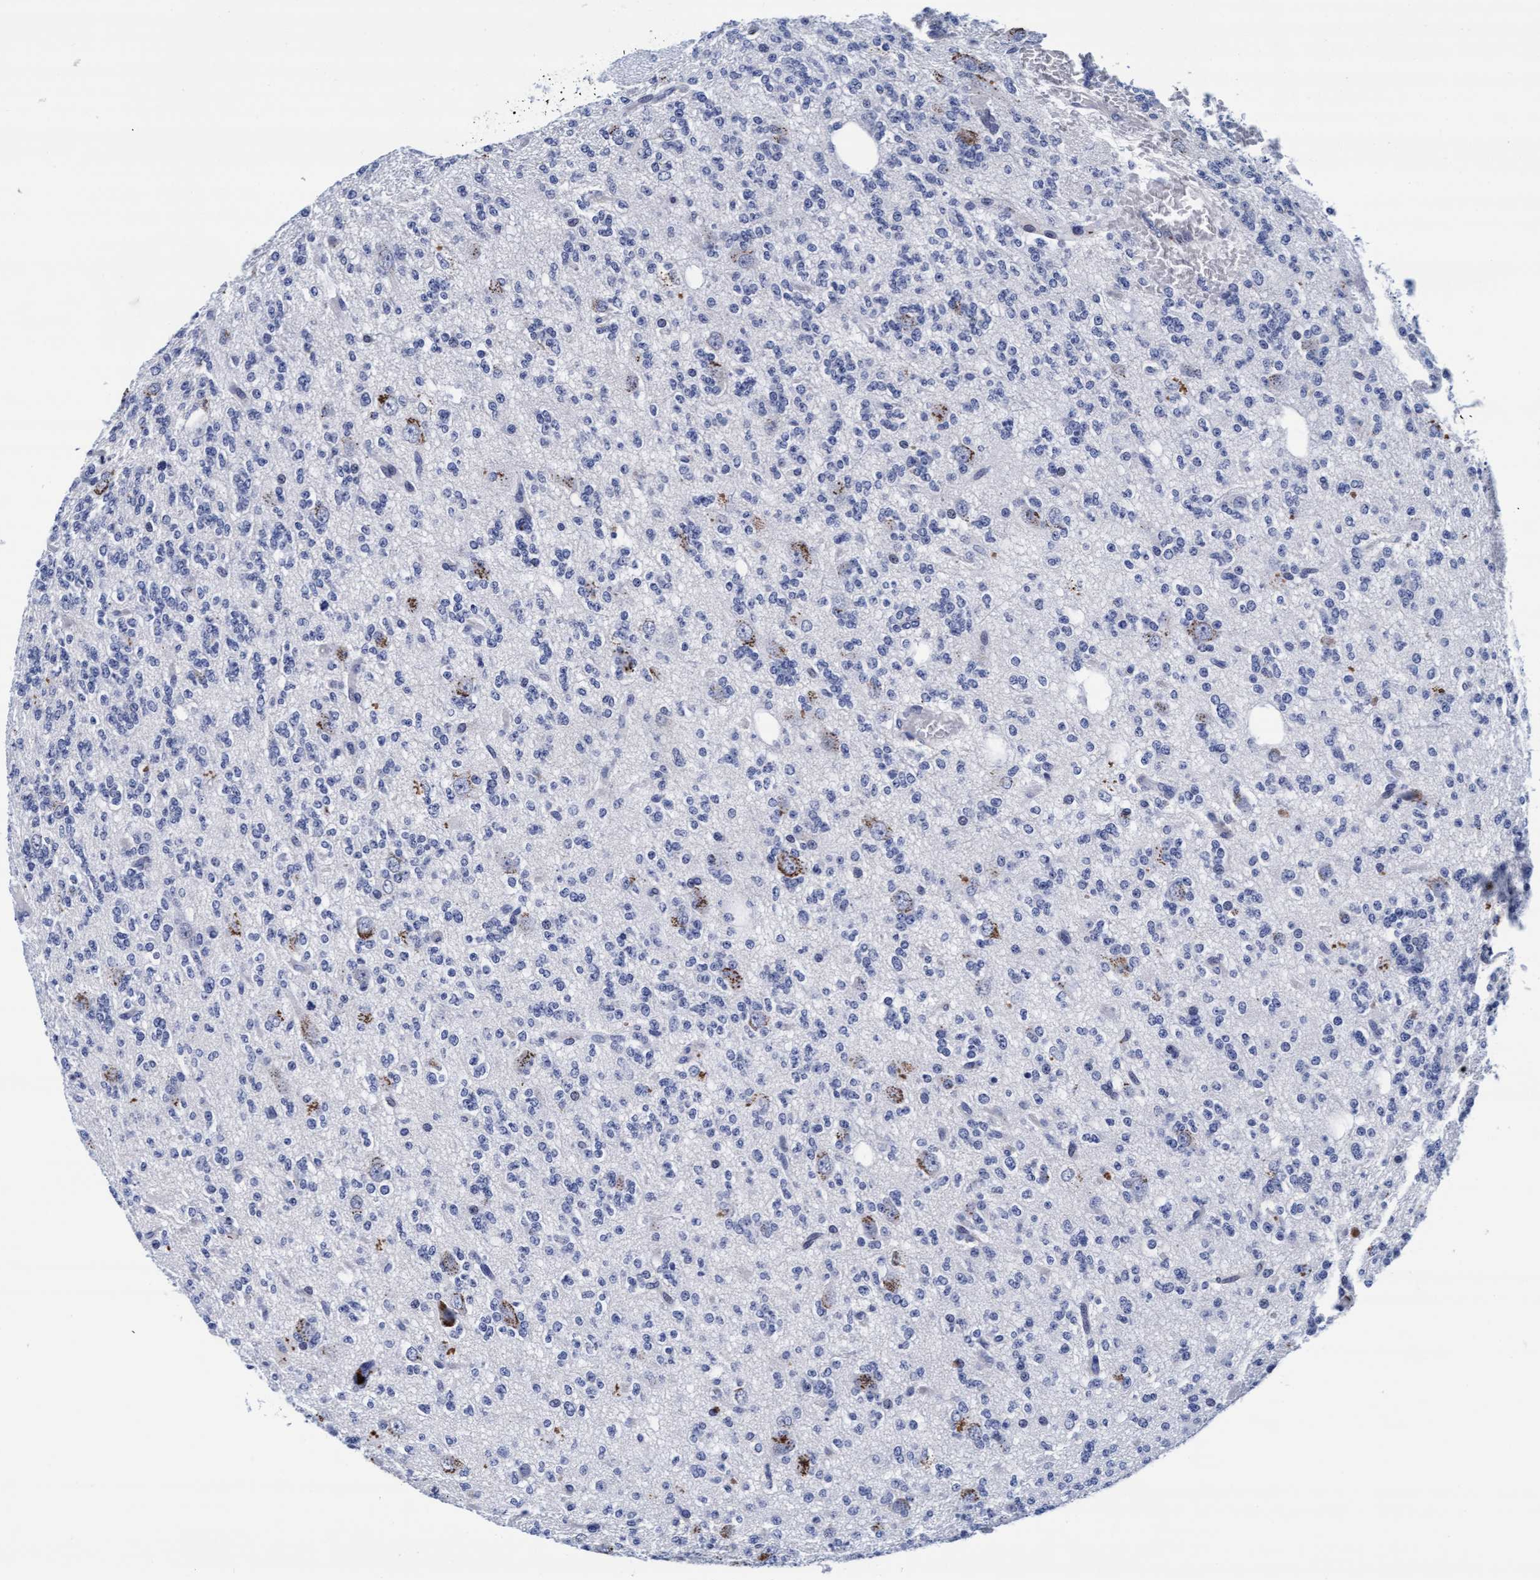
{"staining": {"intensity": "moderate", "quantity": "<25%", "location": "cytoplasmic/membranous"}, "tissue": "glioma", "cell_type": "Tumor cells", "image_type": "cancer", "snomed": [{"axis": "morphology", "description": "Glioma, malignant, Low grade"}, {"axis": "topography", "description": "Brain"}], "caption": "Immunohistochemical staining of human malignant glioma (low-grade) demonstrates low levels of moderate cytoplasmic/membranous protein expression in approximately <25% of tumor cells.", "gene": "ARSG", "patient": {"sex": "male", "age": 38}}